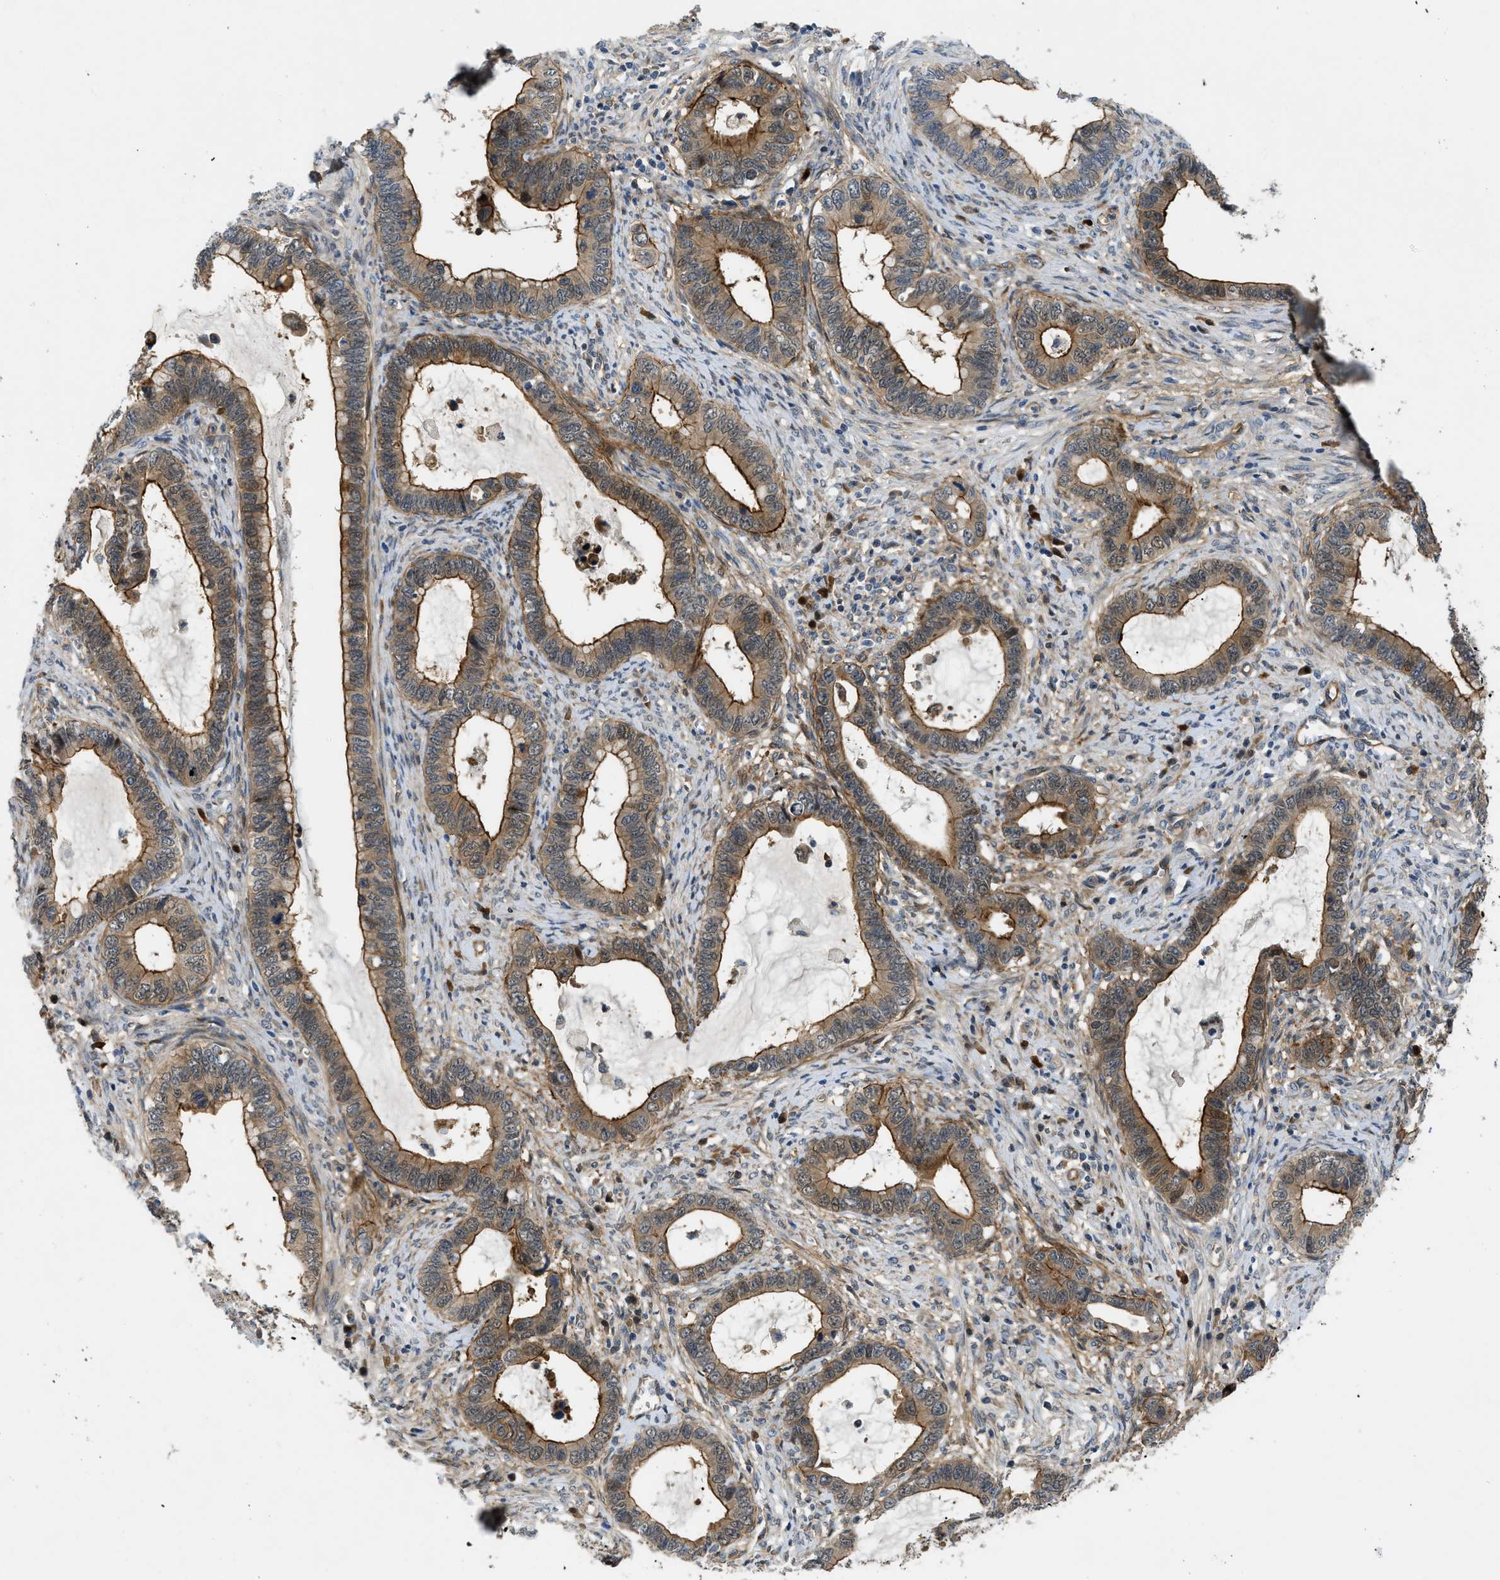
{"staining": {"intensity": "strong", "quantity": "25%-75%", "location": "cytoplasmic/membranous"}, "tissue": "cervical cancer", "cell_type": "Tumor cells", "image_type": "cancer", "snomed": [{"axis": "morphology", "description": "Adenocarcinoma, NOS"}, {"axis": "topography", "description": "Cervix"}], "caption": "Human adenocarcinoma (cervical) stained with a brown dye shows strong cytoplasmic/membranous positive expression in about 25%-75% of tumor cells.", "gene": "TRAK2", "patient": {"sex": "female", "age": 44}}